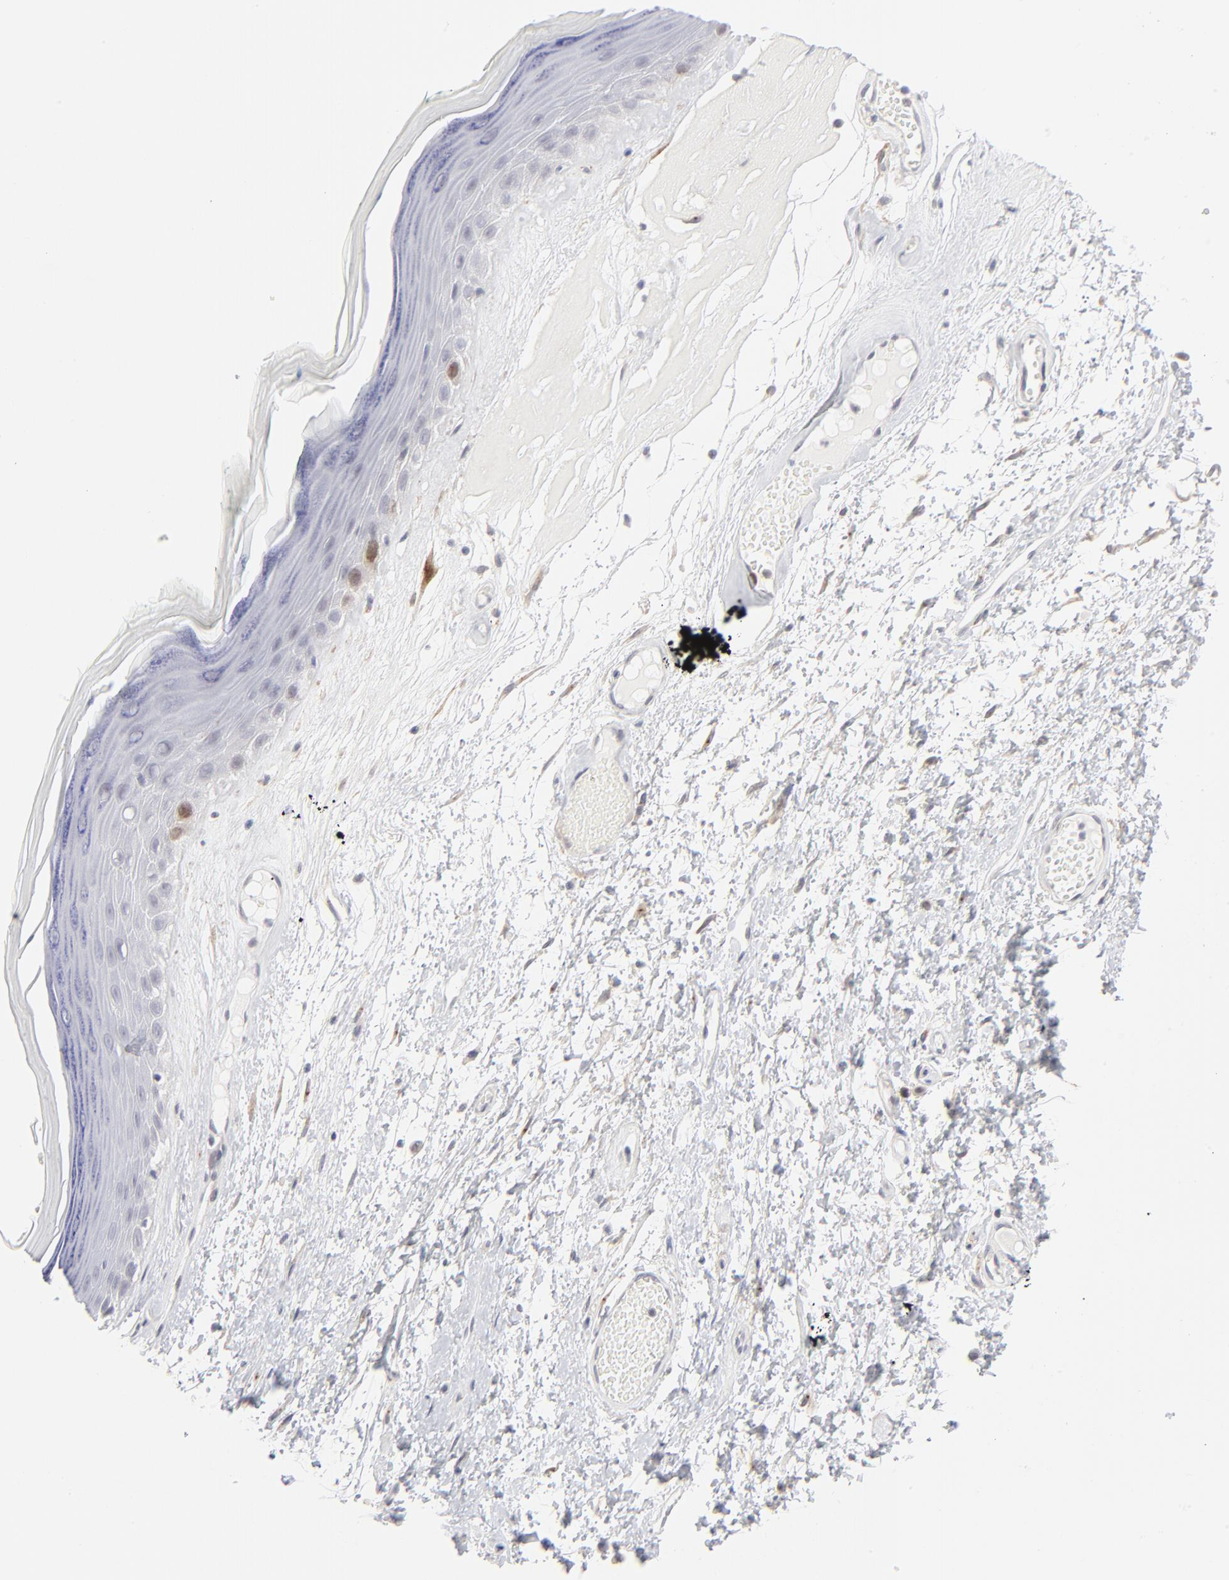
{"staining": {"intensity": "weak", "quantity": "<25%", "location": "cytoplasmic/membranous"}, "tissue": "skin", "cell_type": "Epidermal cells", "image_type": "normal", "snomed": [{"axis": "morphology", "description": "Normal tissue, NOS"}, {"axis": "morphology", "description": "Inflammation, NOS"}, {"axis": "topography", "description": "Vulva"}], "caption": "The IHC image has no significant positivity in epidermal cells of skin. (Stains: DAB immunohistochemistry with hematoxylin counter stain, Microscopy: brightfield microscopy at high magnification).", "gene": "AURKA", "patient": {"sex": "female", "age": 84}}